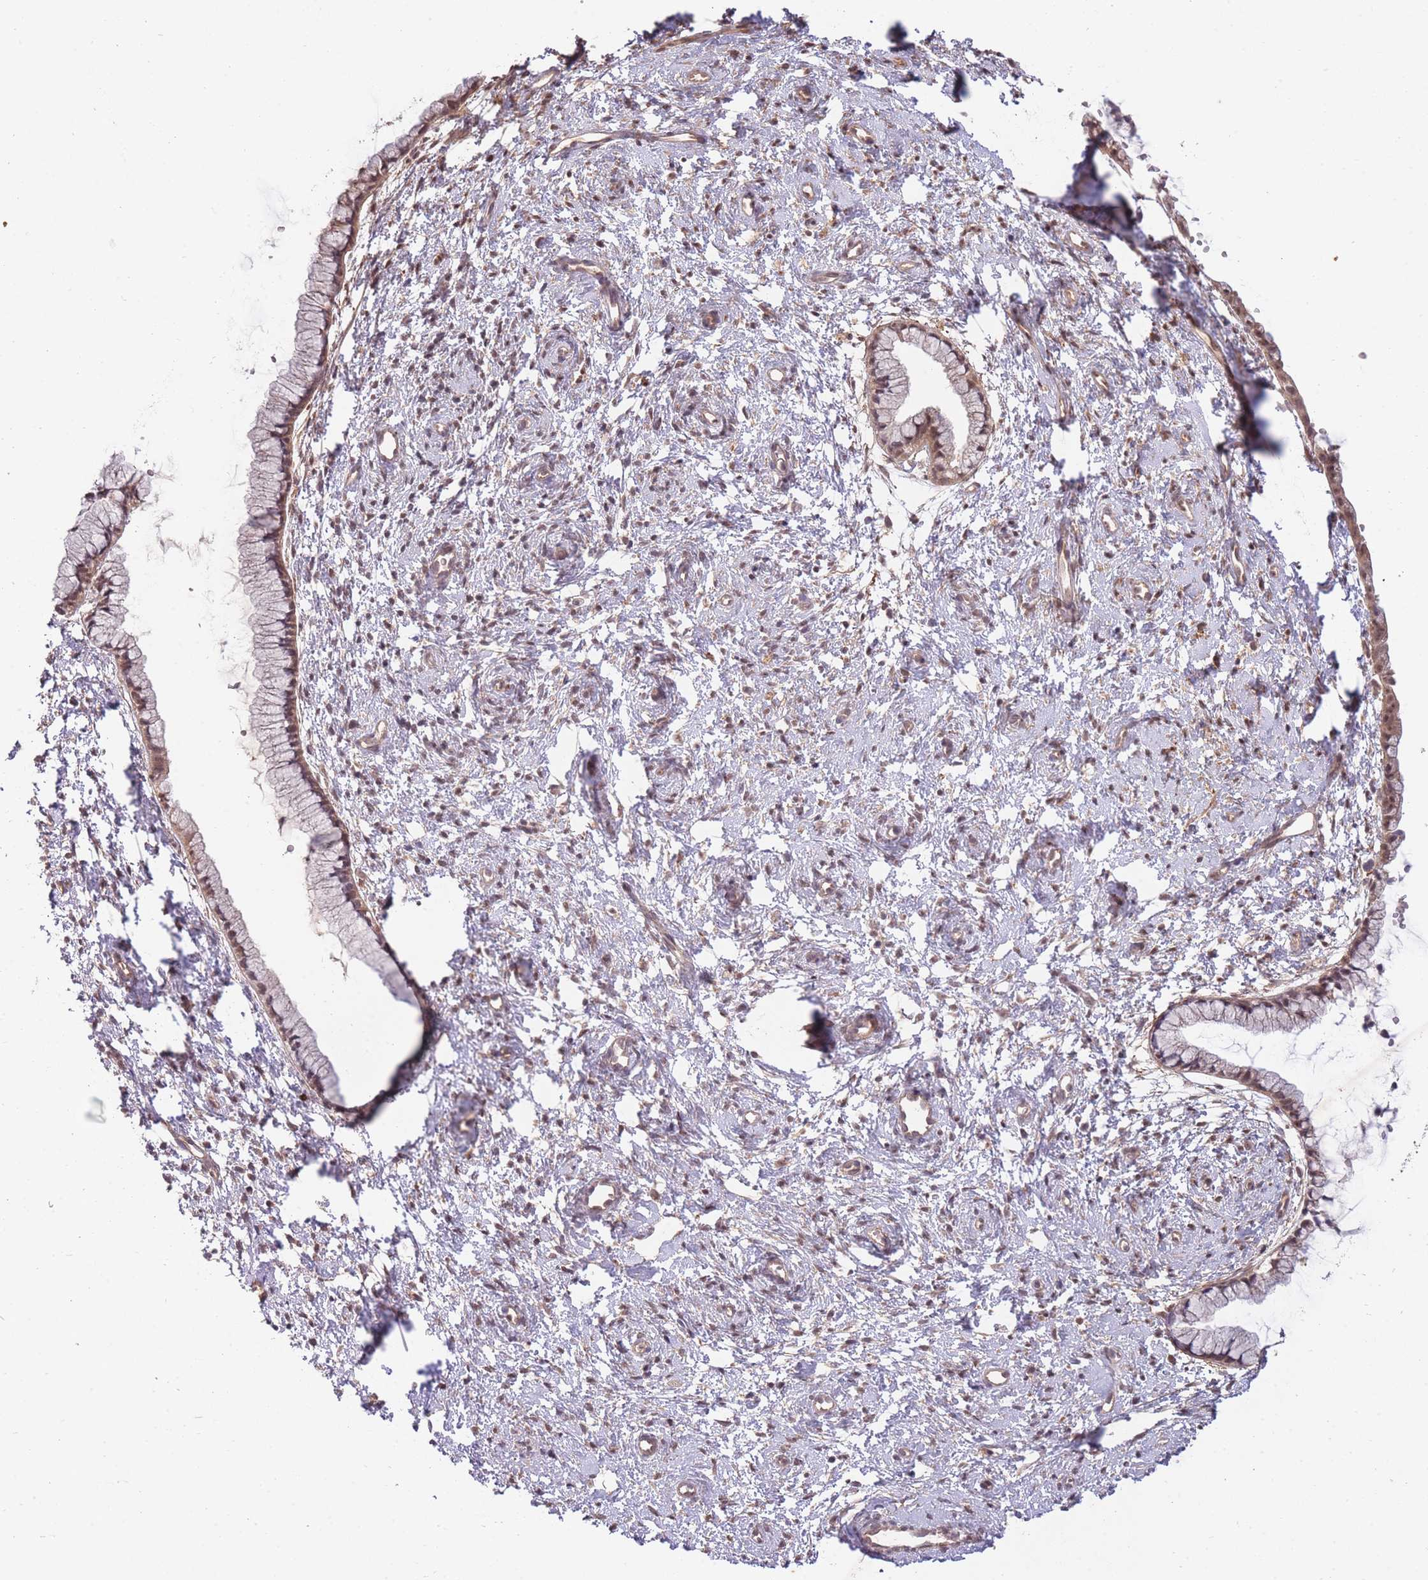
{"staining": {"intensity": "weak", "quantity": ">75%", "location": "cytoplasmic/membranous,nuclear"}, "tissue": "cervix", "cell_type": "Glandular cells", "image_type": "normal", "snomed": [{"axis": "morphology", "description": "Normal tissue, NOS"}, {"axis": "topography", "description": "Cervix"}], "caption": "A high-resolution micrograph shows immunohistochemistry (IHC) staining of normal cervix, which reveals weak cytoplasmic/membranous,nuclear staining in about >75% of glandular cells.", "gene": "SMC6", "patient": {"sex": "female", "age": 57}}